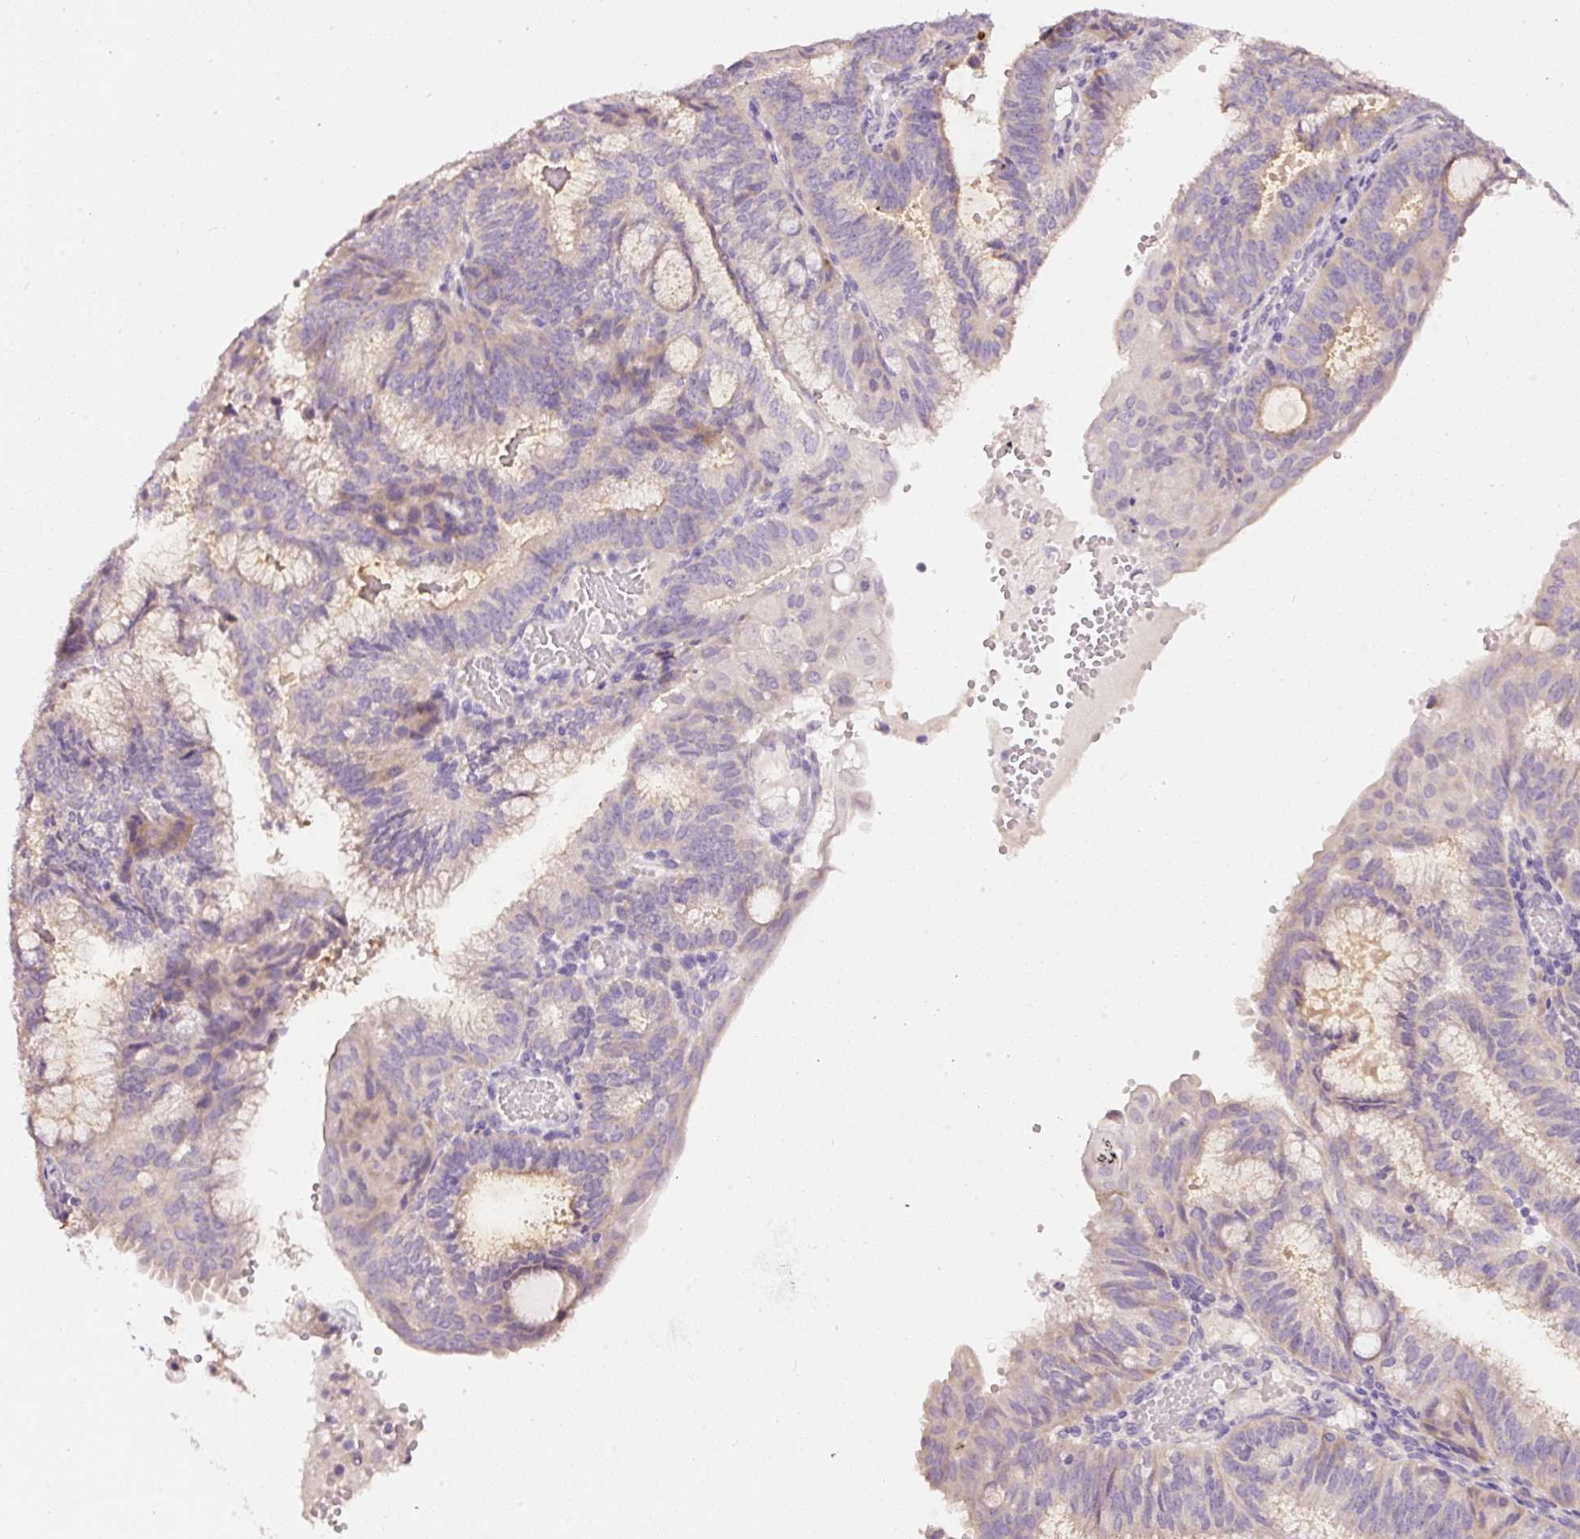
{"staining": {"intensity": "negative", "quantity": "none", "location": "none"}, "tissue": "endometrial cancer", "cell_type": "Tumor cells", "image_type": "cancer", "snomed": [{"axis": "morphology", "description": "Adenocarcinoma, NOS"}, {"axis": "topography", "description": "Endometrium"}], "caption": "An immunohistochemistry micrograph of adenocarcinoma (endometrial) is shown. There is no staining in tumor cells of adenocarcinoma (endometrial).", "gene": "RSPO2", "patient": {"sex": "female", "age": 49}}